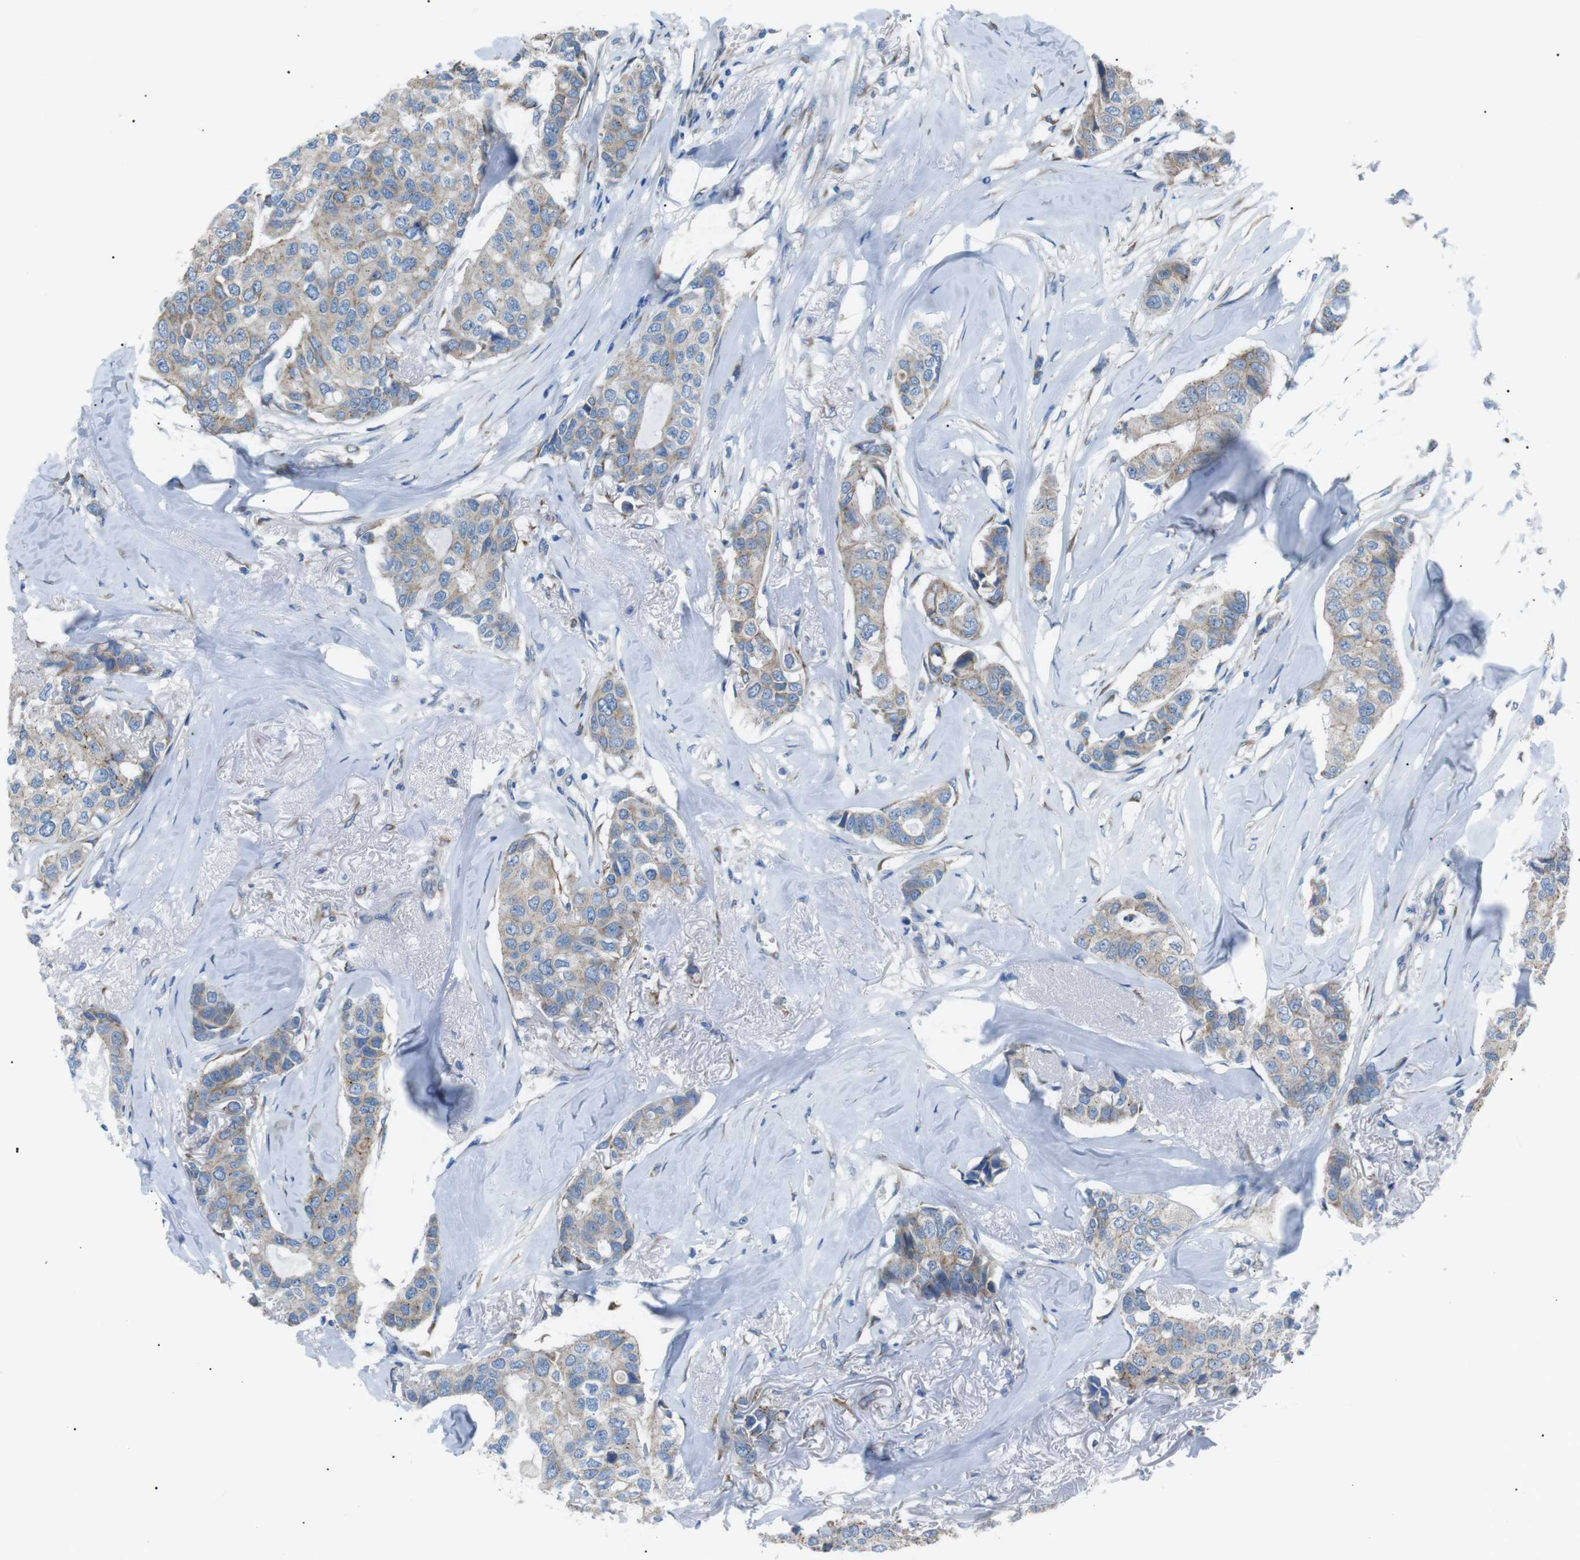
{"staining": {"intensity": "weak", "quantity": ">75%", "location": "cytoplasmic/membranous"}, "tissue": "breast cancer", "cell_type": "Tumor cells", "image_type": "cancer", "snomed": [{"axis": "morphology", "description": "Duct carcinoma"}, {"axis": "topography", "description": "Breast"}], "caption": "Weak cytoplasmic/membranous protein expression is seen in approximately >75% of tumor cells in infiltrating ductal carcinoma (breast).", "gene": "MTARC2", "patient": {"sex": "female", "age": 80}}